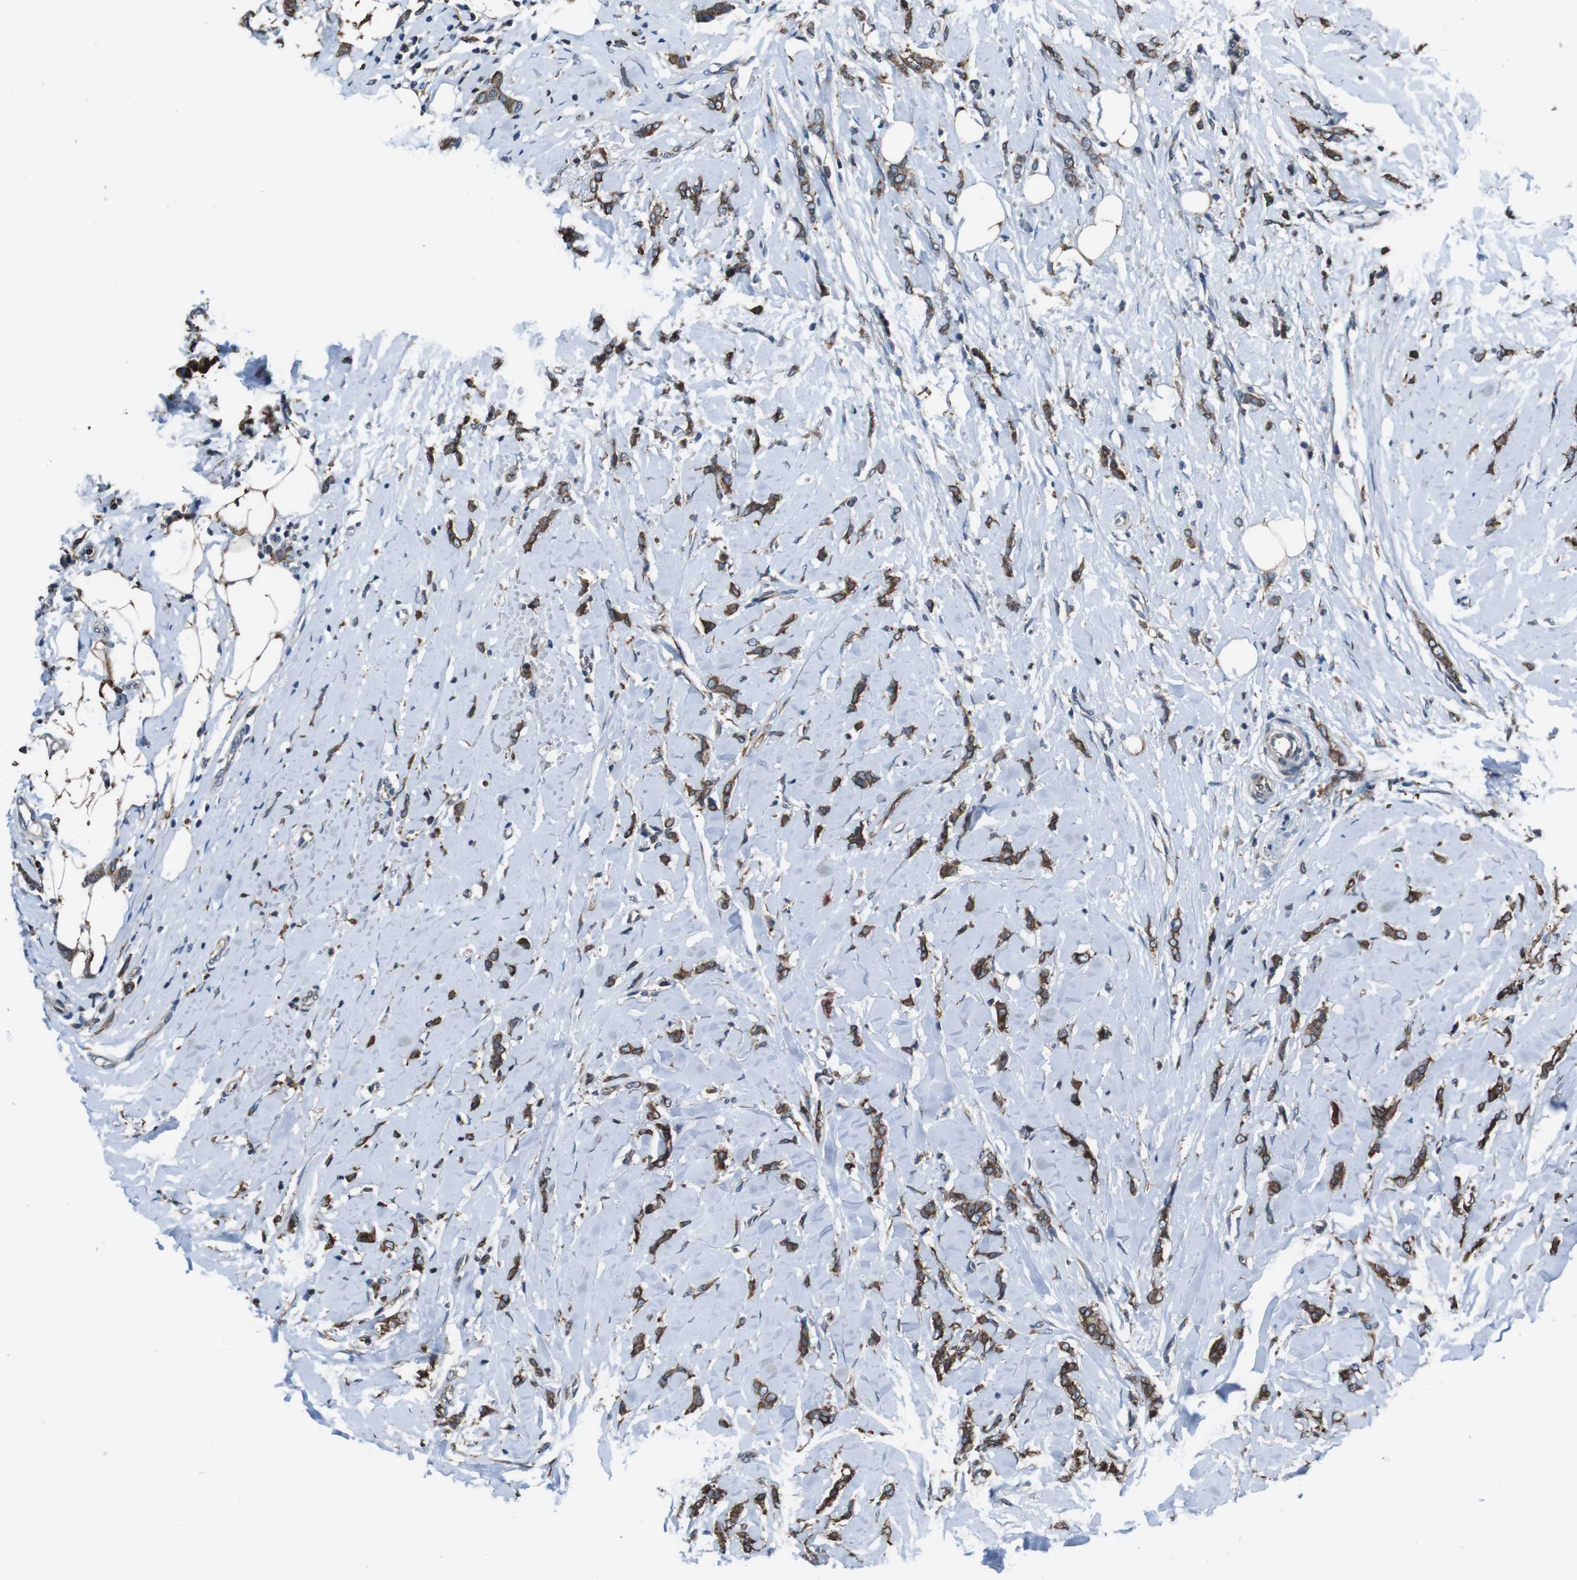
{"staining": {"intensity": "moderate", "quantity": ">75%", "location": "cytoplasmic/membranous"}, "tissue": "breast cancer", "cell_type": "Tumor cells", "image_type": "cancer", "snomed": [{"axis": "morphology", "description": "Lobular carcinoma"}, {"axis": "topography", "description": "Skin"}, {"axis": "topography", "description": "Breast"}], "caption": "A brown stain highlights moderate cytoplasmic/membranous positivity of a protein in human breast cancer (lobular carcinoma) tumor cells.", "gene": "APMAP", "patient": {"sex": "female", "age": 46}}